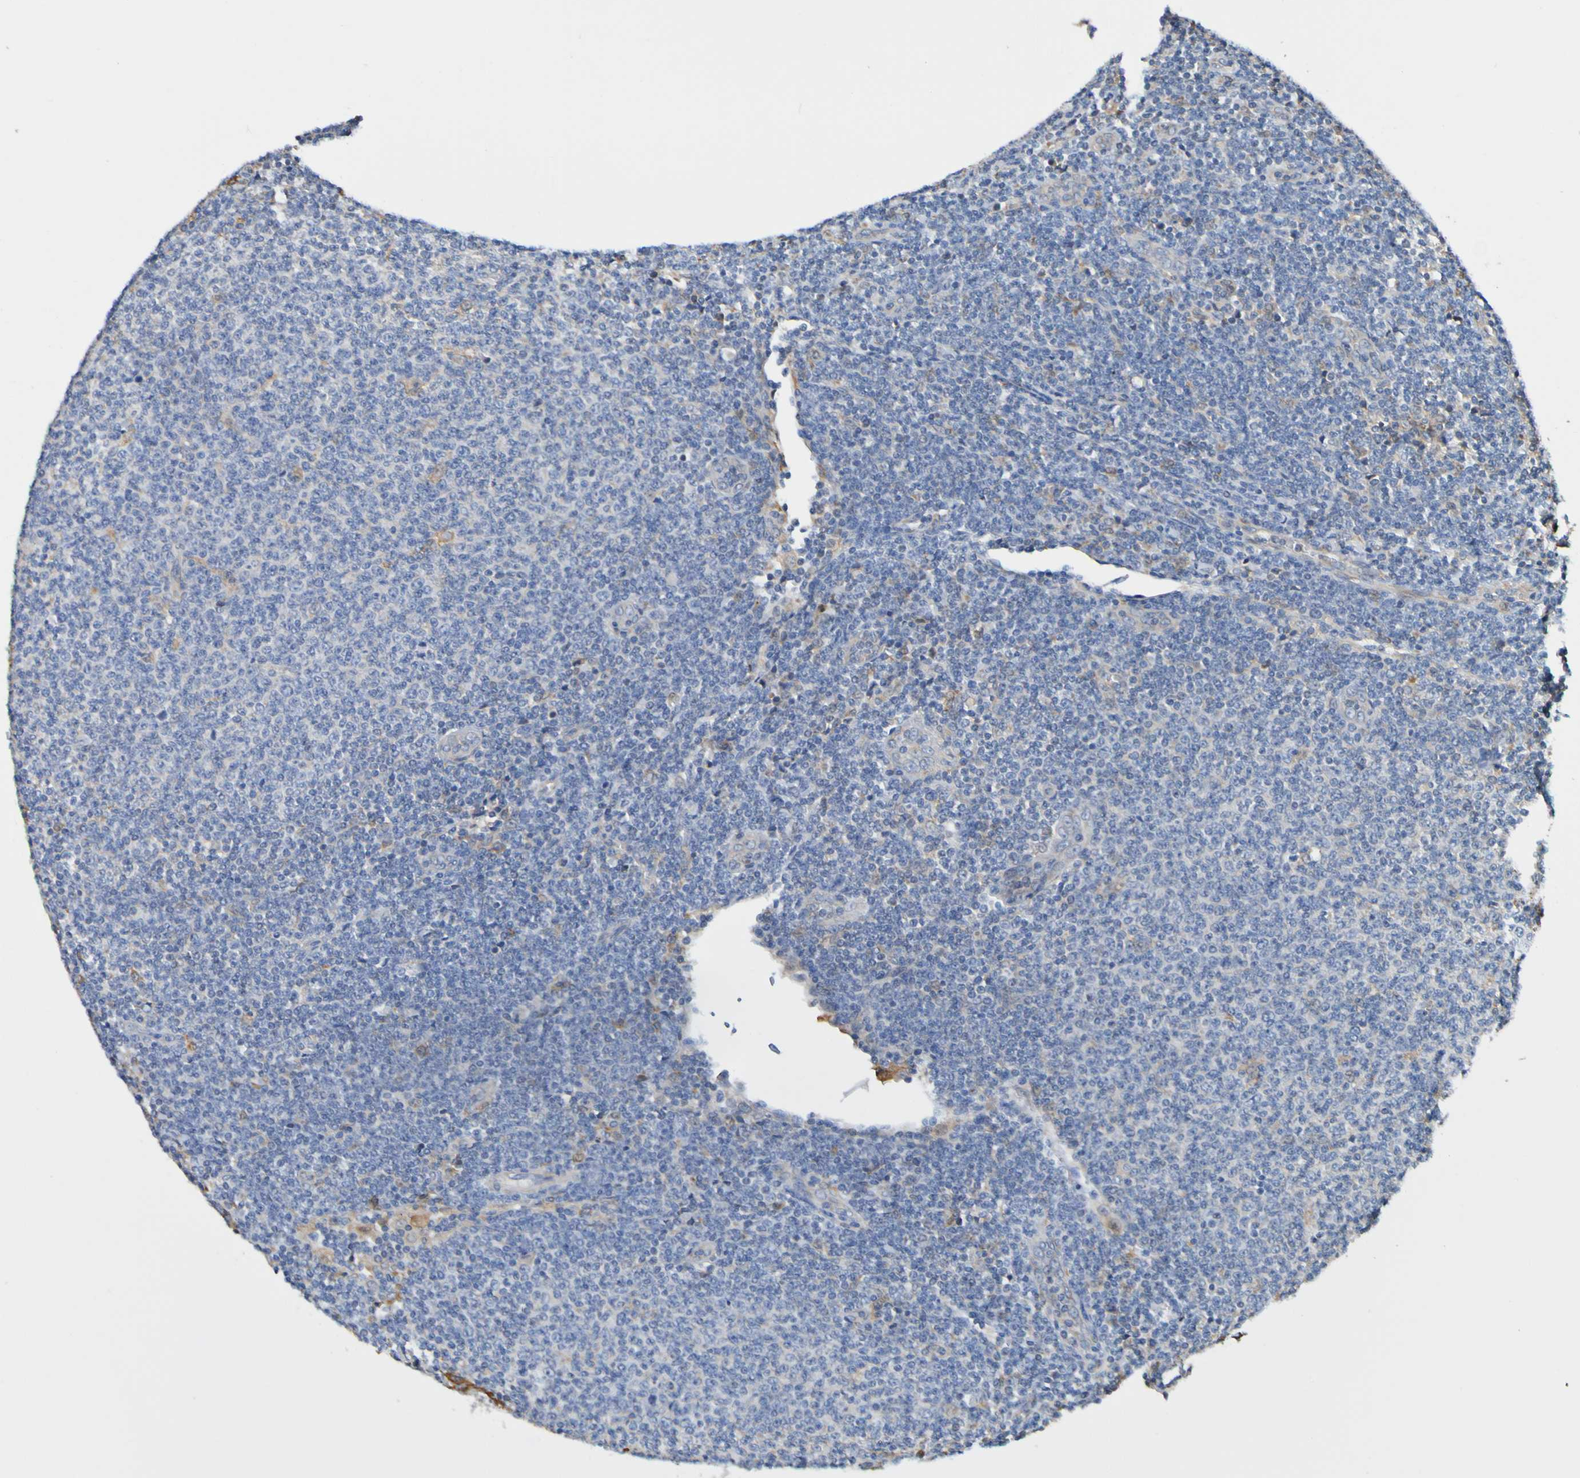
{"staining": {"intensity": "negative", "quantity": "none", "location": "none"}, "tissue": "lymphoma", "cell_type": "Tumor cells", "image_type": "cancer", "snomed": [{"axis": "morphology", "description": "Malignant lymphoma, non-Hodgkin's type, Low grade"}, {"axis": "topography", "description": "Lymph node"}], "caption": "Protein analysis of lymphoma exhibits no significant staining in tumor cells.", "gene": "METAP2", "patient": {"sex": "male", "age": 66}}